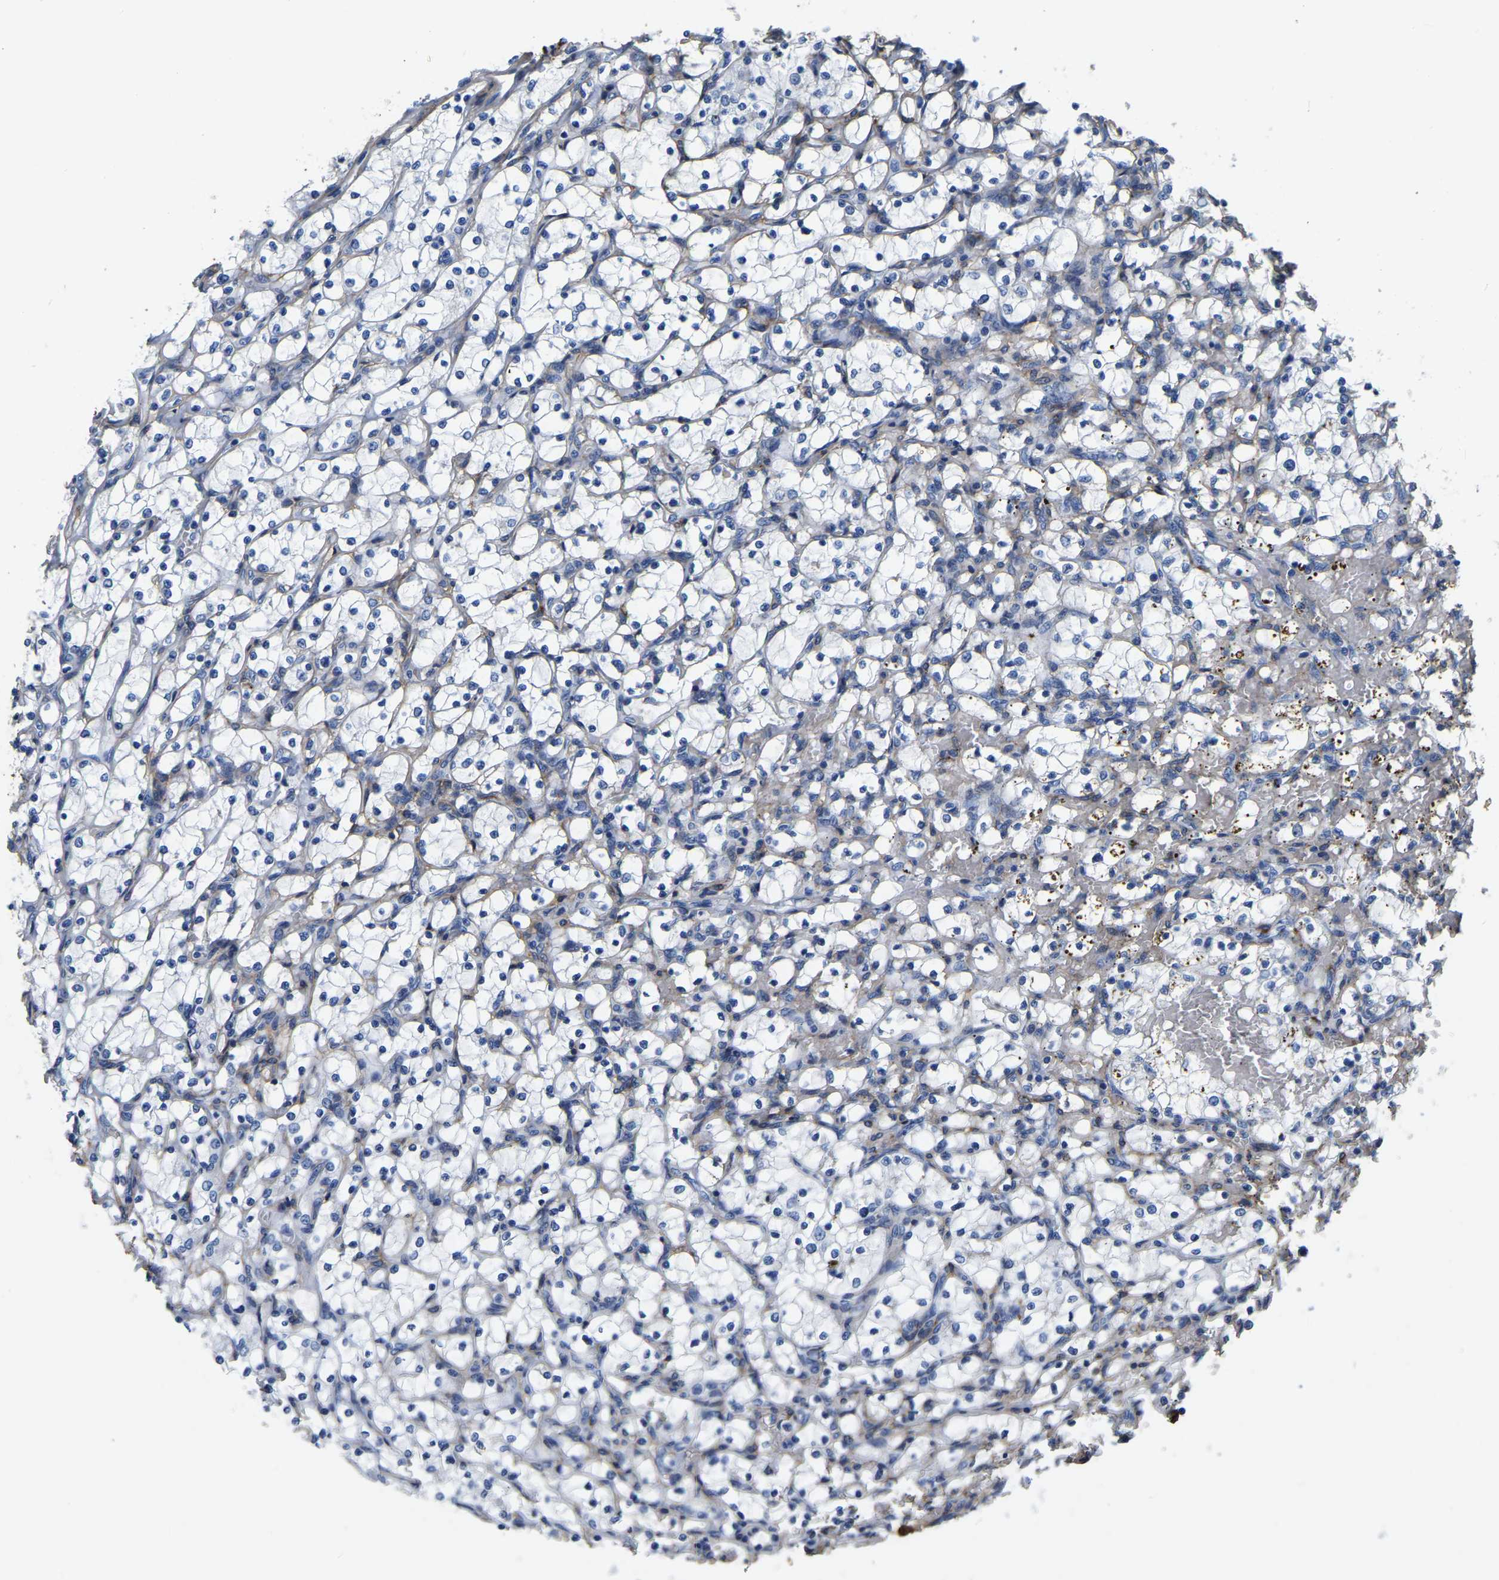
{"staining": {"intensity": "negative", "quantity": "none", "location": "none"}, "tissue": "renal cancer", "cell_type": "Tumor cells", "image_type": "cancer", "snomed": [{"axis": "morphology", "description": "Adenocarcinoma, NOS"}, {"axis": "topography", "description": "Kidney"}], "caption": "IHC histopathology image of renal cancer stained for a protein (brown), which displays no expression in tumor cells.", "gene": "COL6A1", "patient": {"sex": "female", "age": 69}}